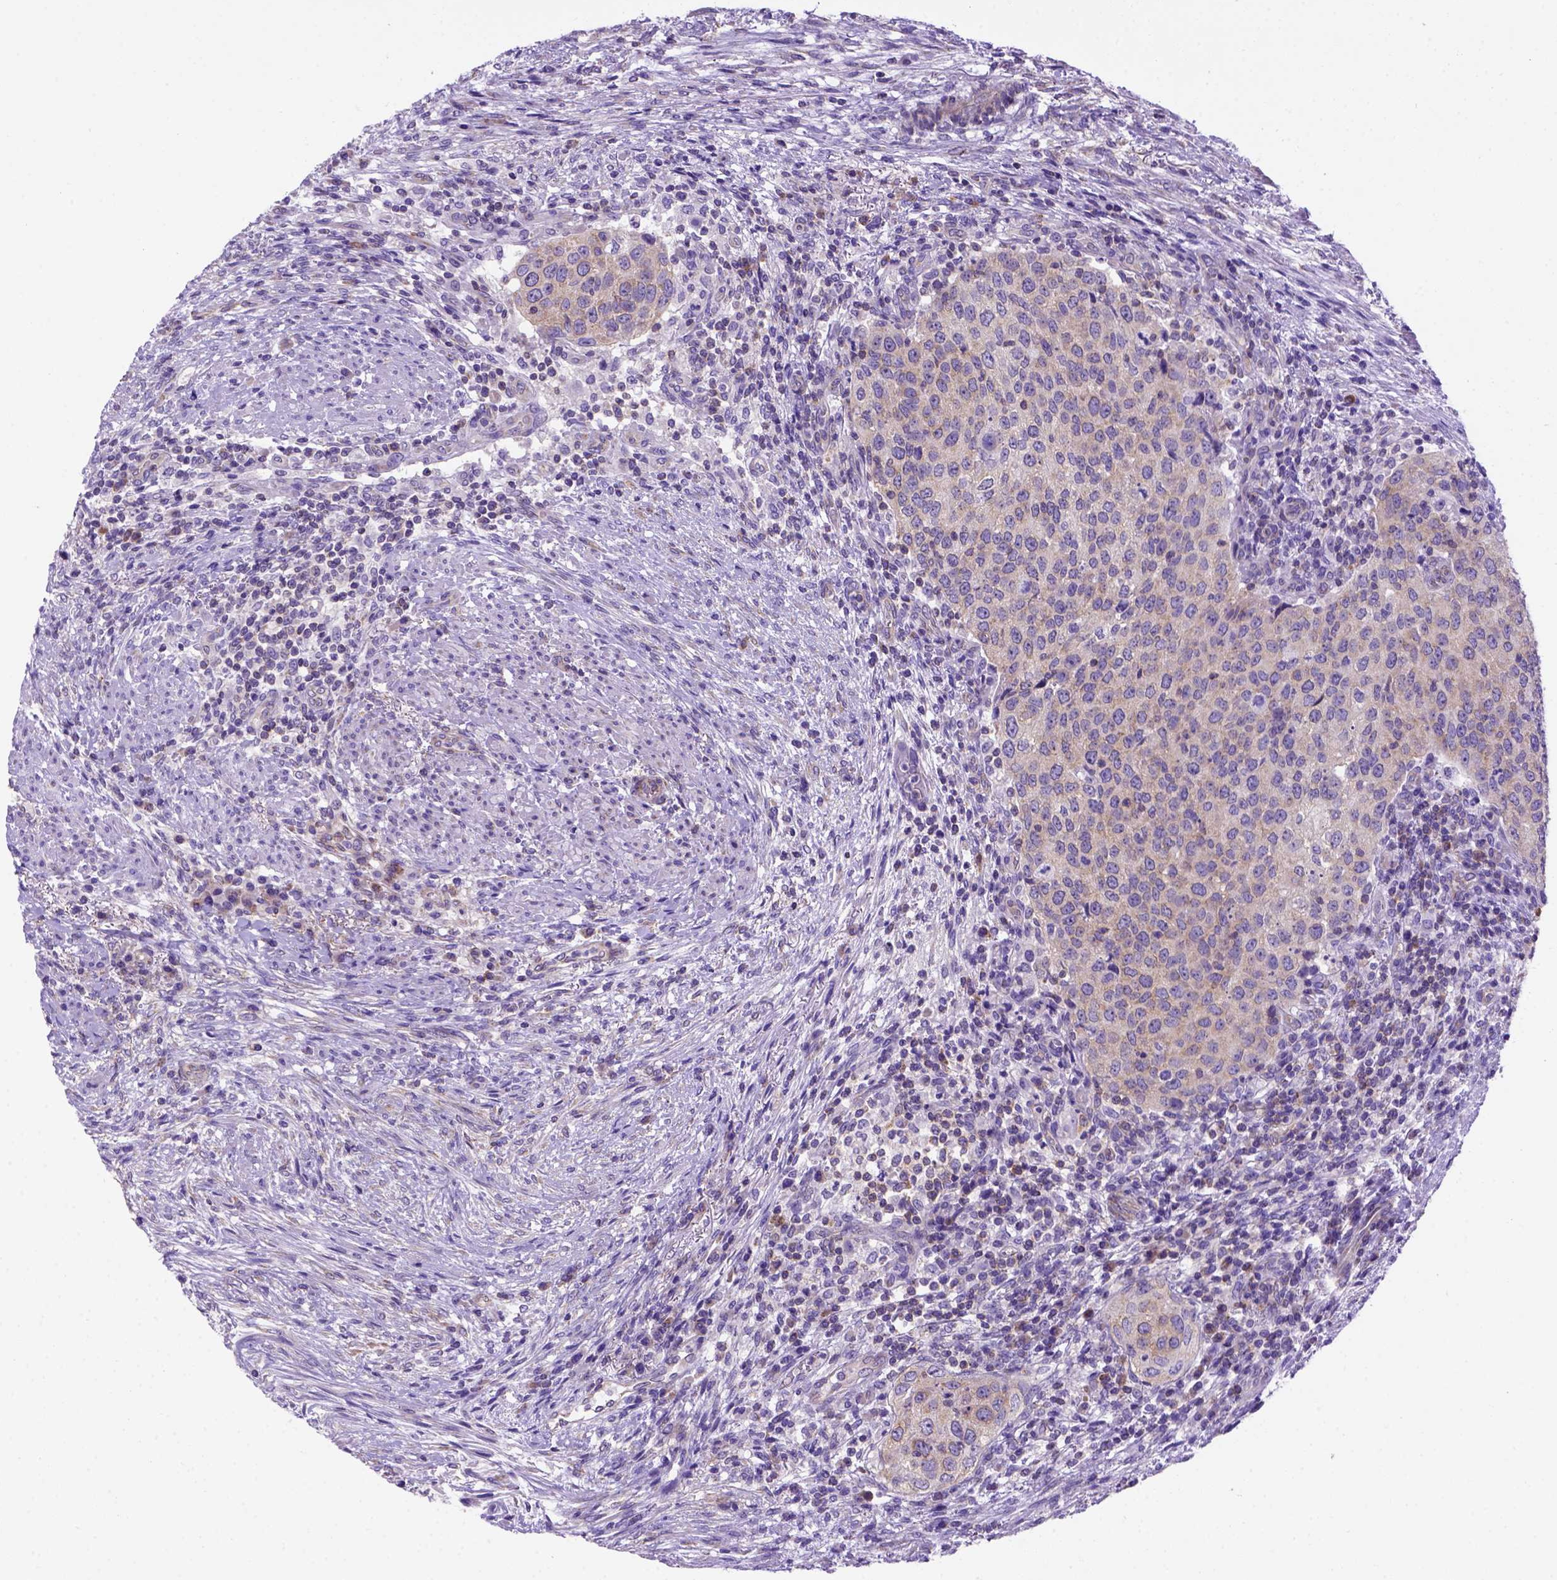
{"staining": {"intensity": "moderate", "quantity": ">75%", "location": "cytoplasmic/membranous"}, "tissue": "urothelial cancer", "cell_type": "Tumor cells", "image_type": "cancer", "snomed": [{"axis": "morphology", "description": "Urothelial carcinoma, High grade"}, {"axis": "topography", "description": "Urinary bladder"}], "caption": "Moderate cytoplasmic/membranous protein positivity is identified in about >75% of tumor cells in urothelial cancer.", "gene": "FOXI1", "patient": {"sex": "female", "age": 78}}